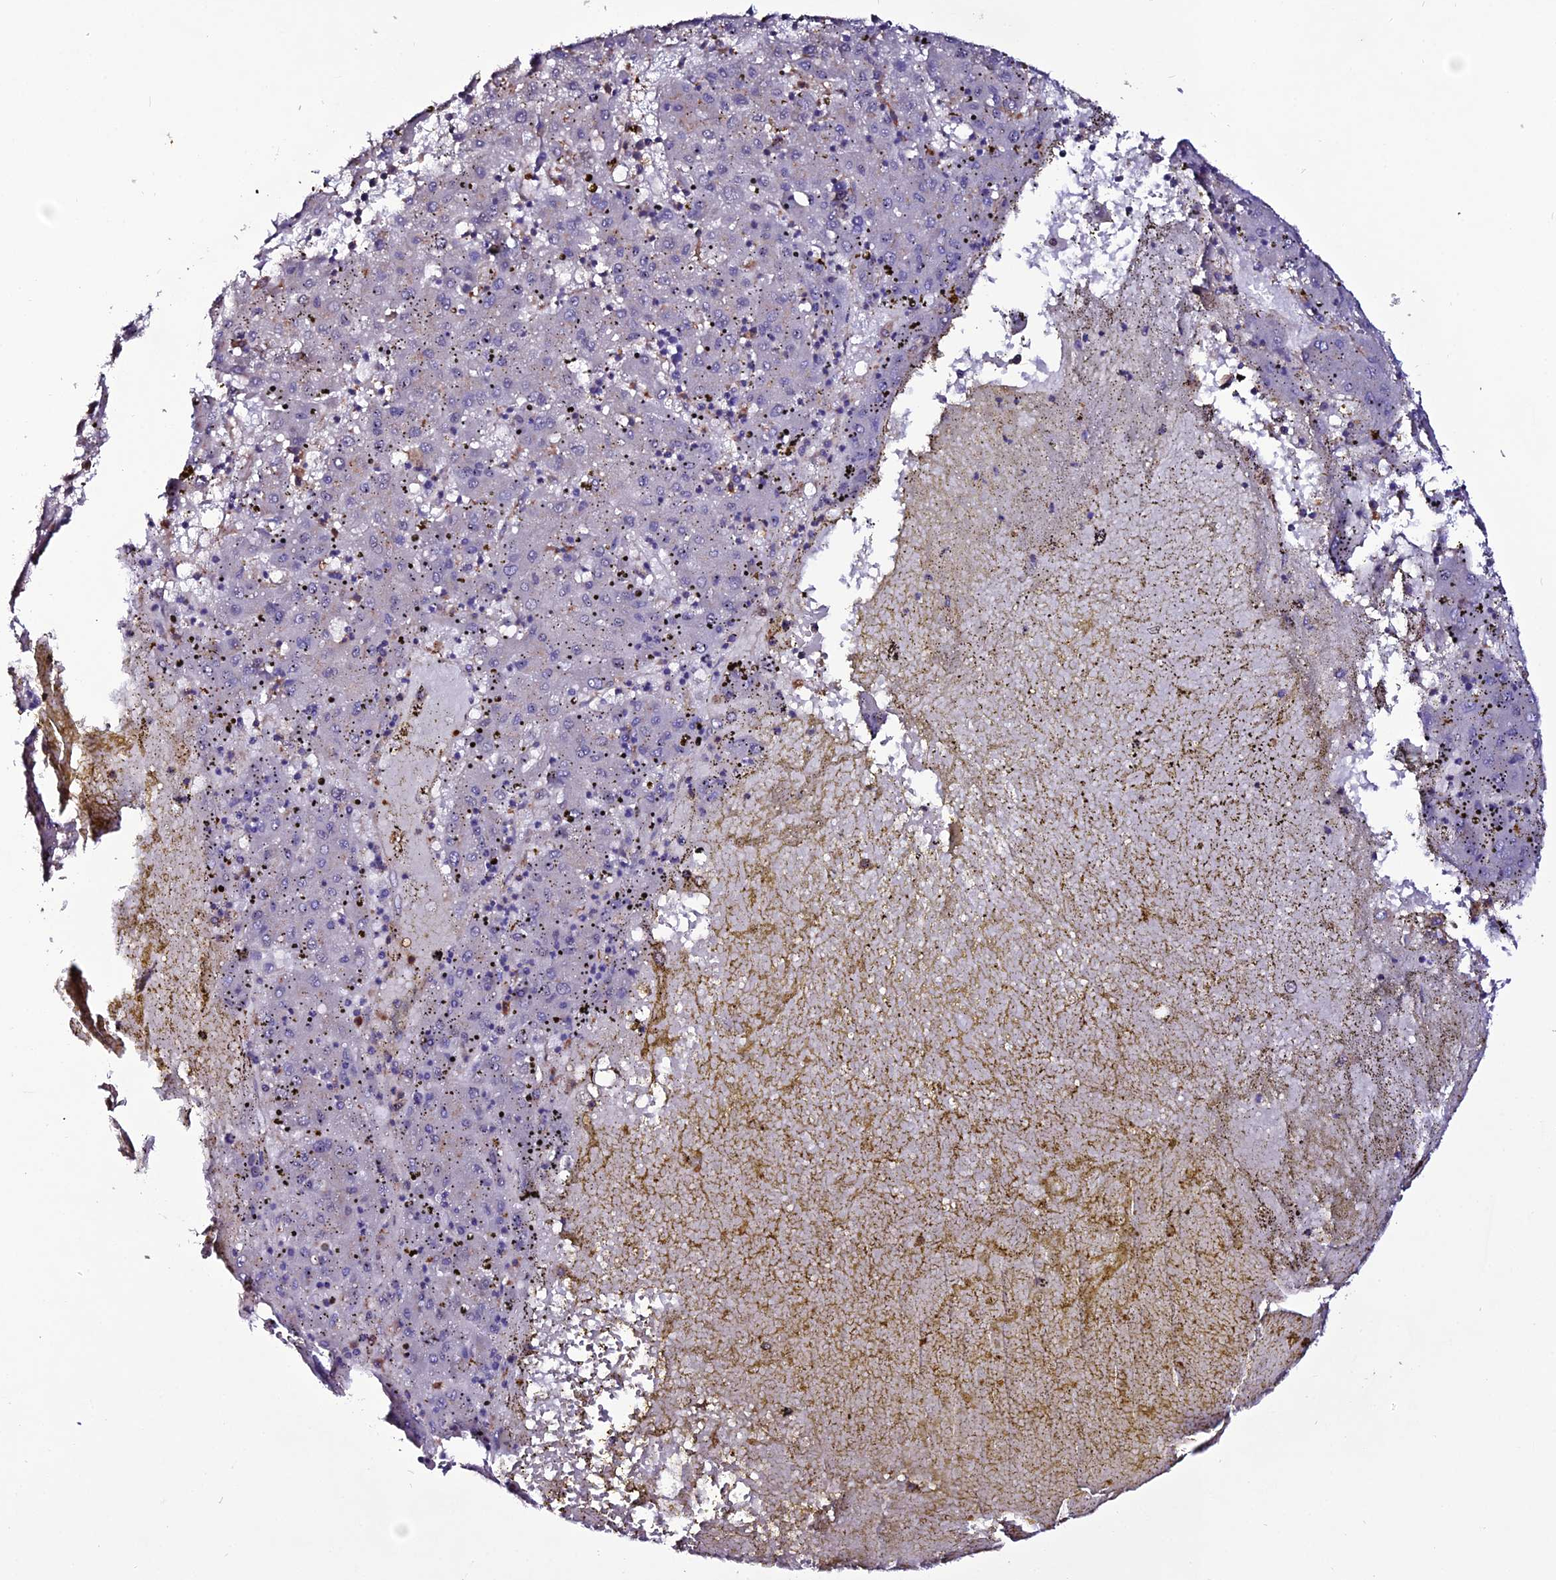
{"staining": {"intensity": "negative", "quantity": "none", "location": "none"}, "tissue": "liver cancer", "cell_type": "Tumor cells", "image_type": "cancer", "snomed": [{"axis": "morphology", "description": "Carcinoma, Hepatocellular, NOS"}, {"axis": "topography", "description": "Liver"}], "caption": "Hepatocellular carcinoma (liver) was stained to show a protein in brown. There is no significant expression in tumor cells.", "gene": "USP17L15", "patient": {"sex": "male", "age": 72}}